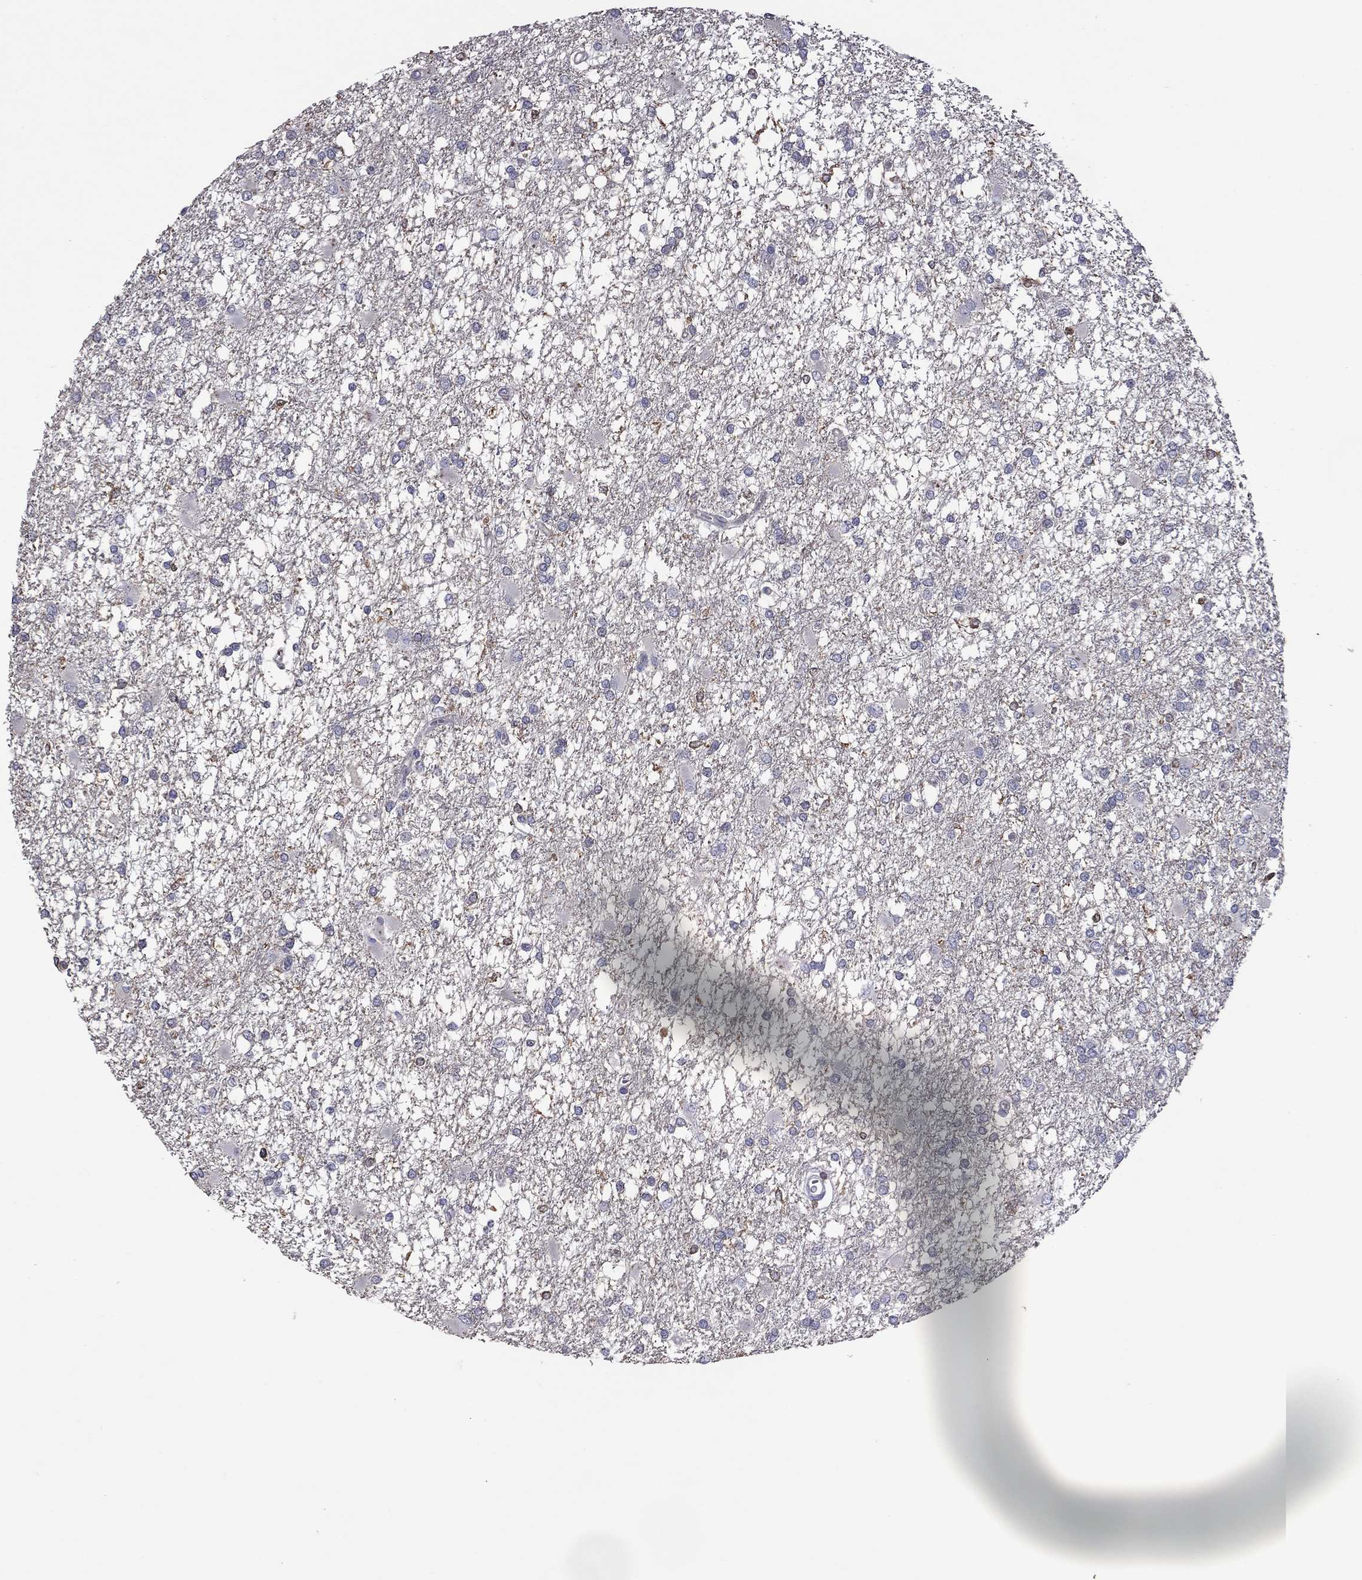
{"staining": {"intensity": "negative", "quantity": "none", "location": "none"}, "tissue": "glioma", "cell_type": "Tumor cells", "image_type": "cancer", "snomed": [{"axis": "morphology", "description": "Glioma, malignant, High grade"}, {"axis": "topography", "description": "Cerebral cortex"}], "caption": "Tumor cells are negative for protein expression in human glioma.", "gene": "IPCEF1", "patient": {"sex": "male", "age": 79}}